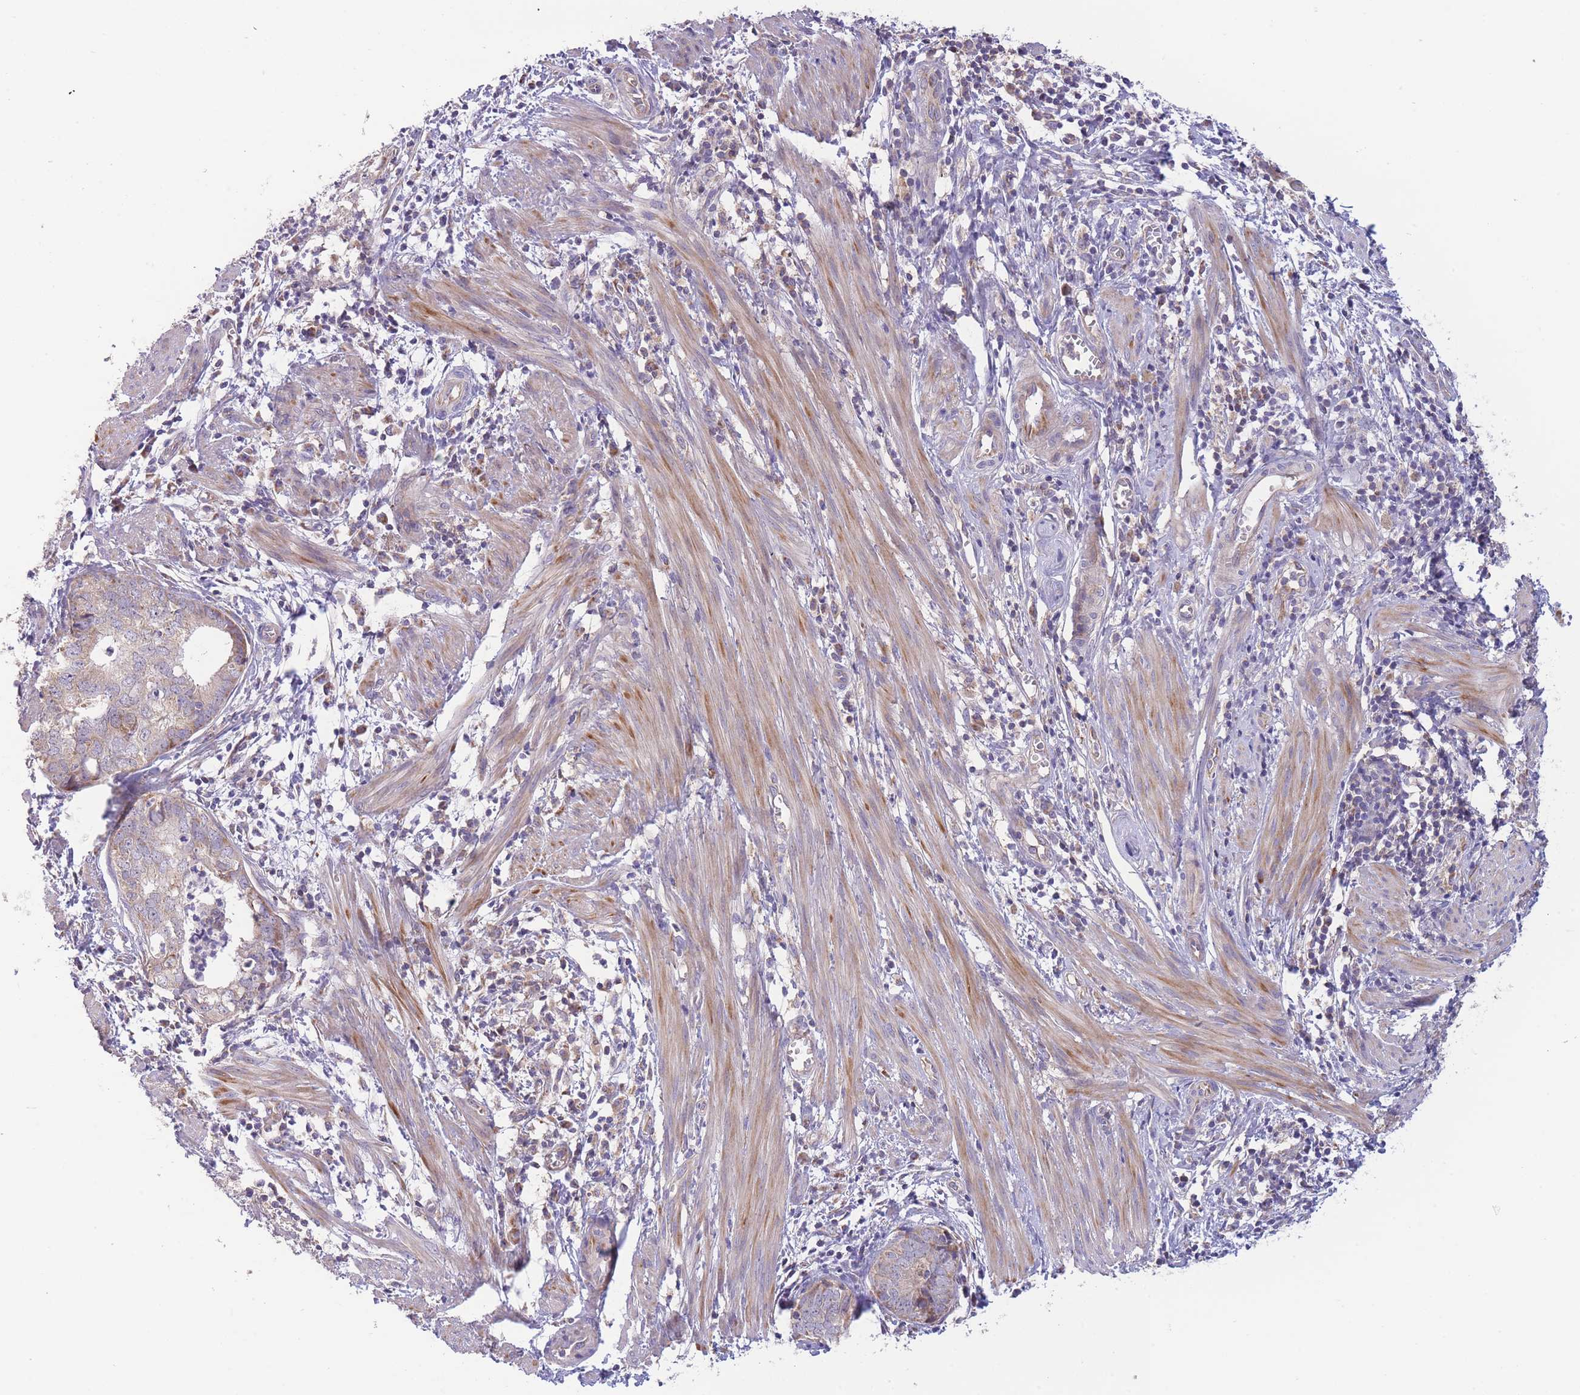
{"staining": {"intensity": "moderate", "quantity": "<25%", "location": "cytoplasmic/membranous"}, "tissue": "endometrial cancer", "cell_type": "Tumor cells", "image_type": "cancer", "snomed": [{"axis": "morphology", "description": "Adenocarcinoma, NOS"}, {"axis": "topography", "description": "Endometrium"}], "caption": "Protein staining of adenocarcinoma (endometrial) tissue demonstrates moderate cytoplasmic/membranous expression in about <25% of tumor cells.", "gene": "SLC25A42", "patient": {"sex": "female", "age": 68}}